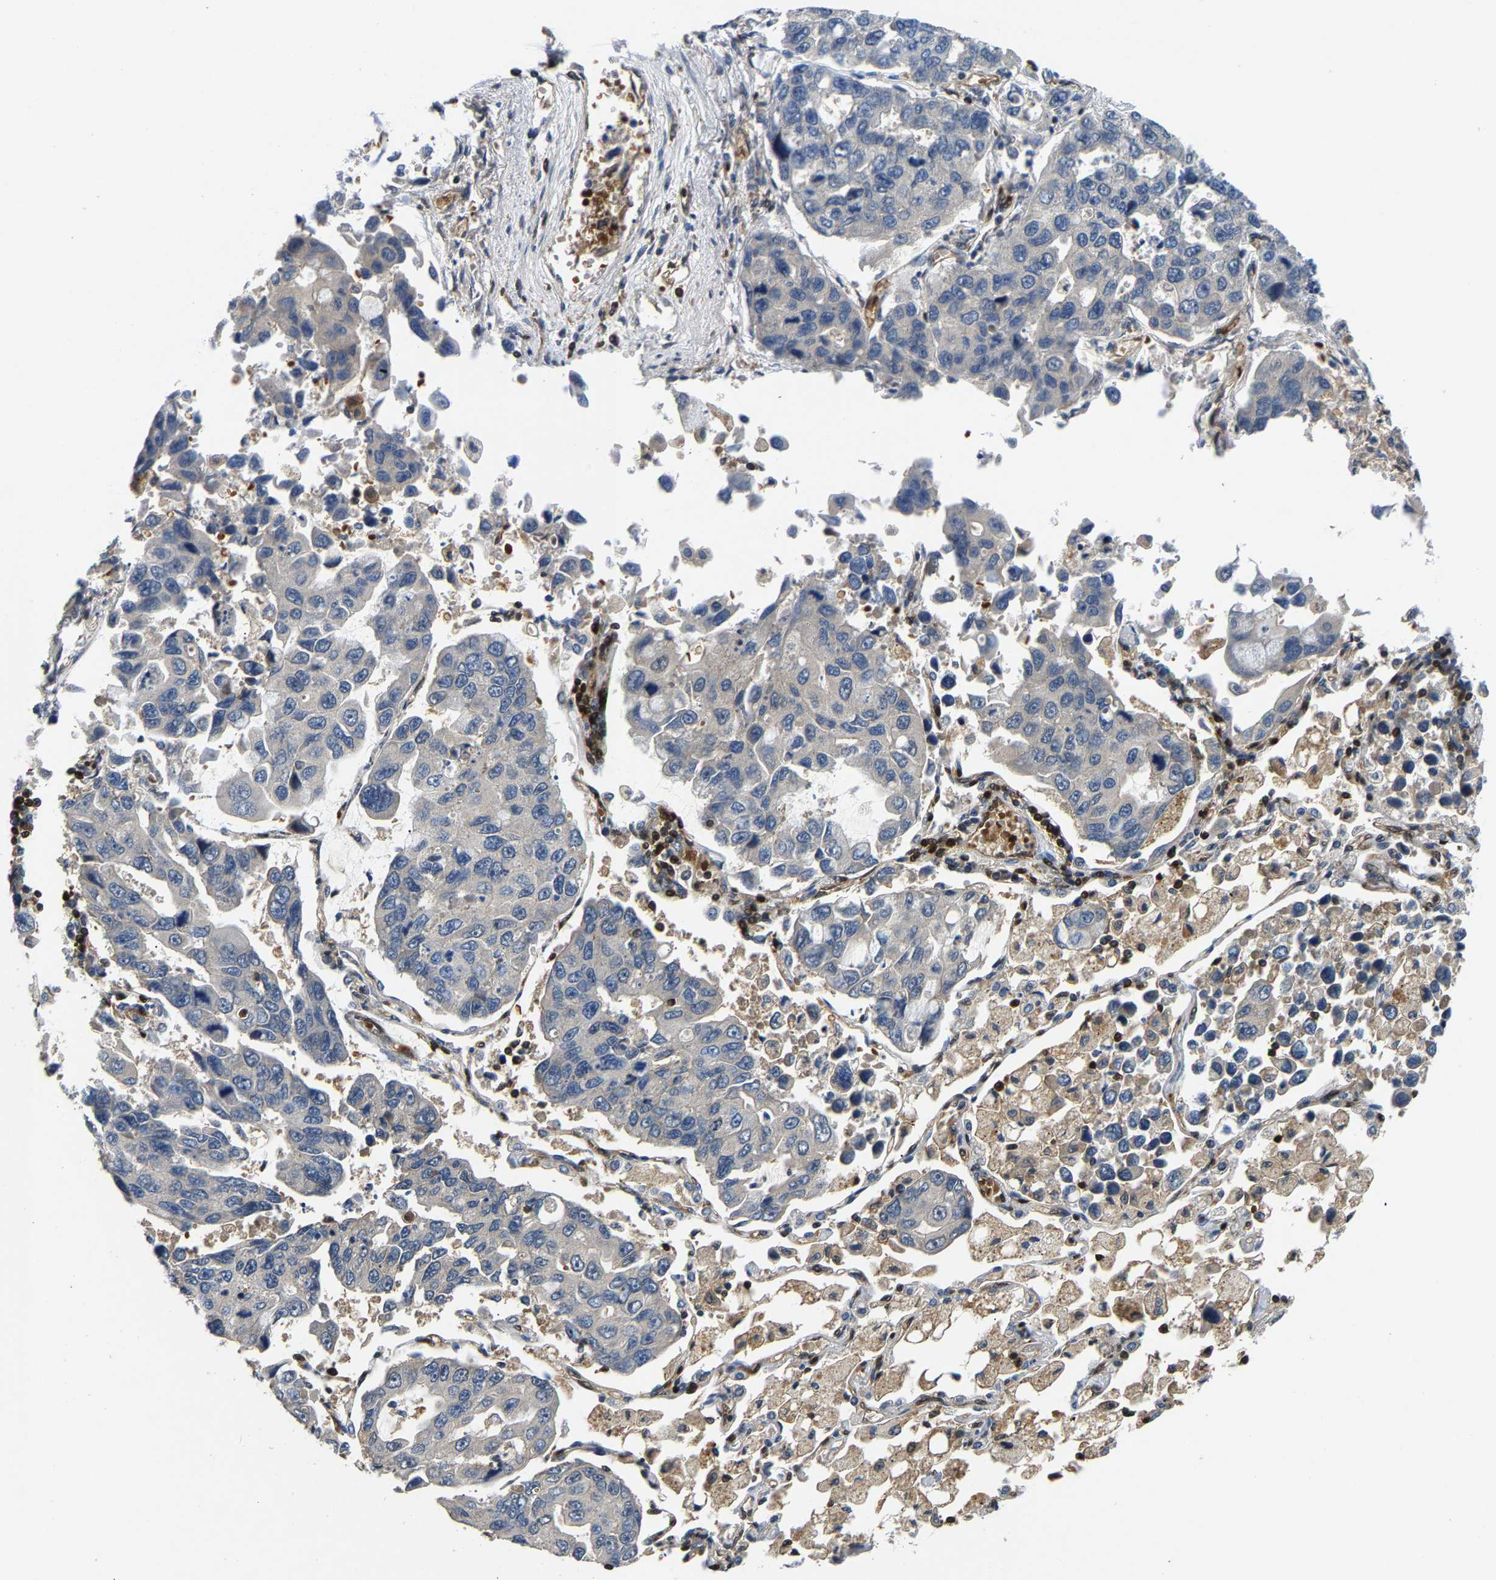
{"staining": {"intensity": "negative", "quantity": "none", "location": "none"}, "tissue": "lung cancer", "cell_type": "Tumor cells", "image_type": "cancer", "snomed": [{"axis": "morphology", "description": "Adenocarcinoma, NOS"}, {"axis": "topography", "description": "Lung"}], "caption": "DAB immunohistochemical staining of human lung cancer (adenocarcinoma) demonstrates no significant staining in tumor cells.", "gene": "GIMAP7", "patient": {"sex": "male", "age": 64}}